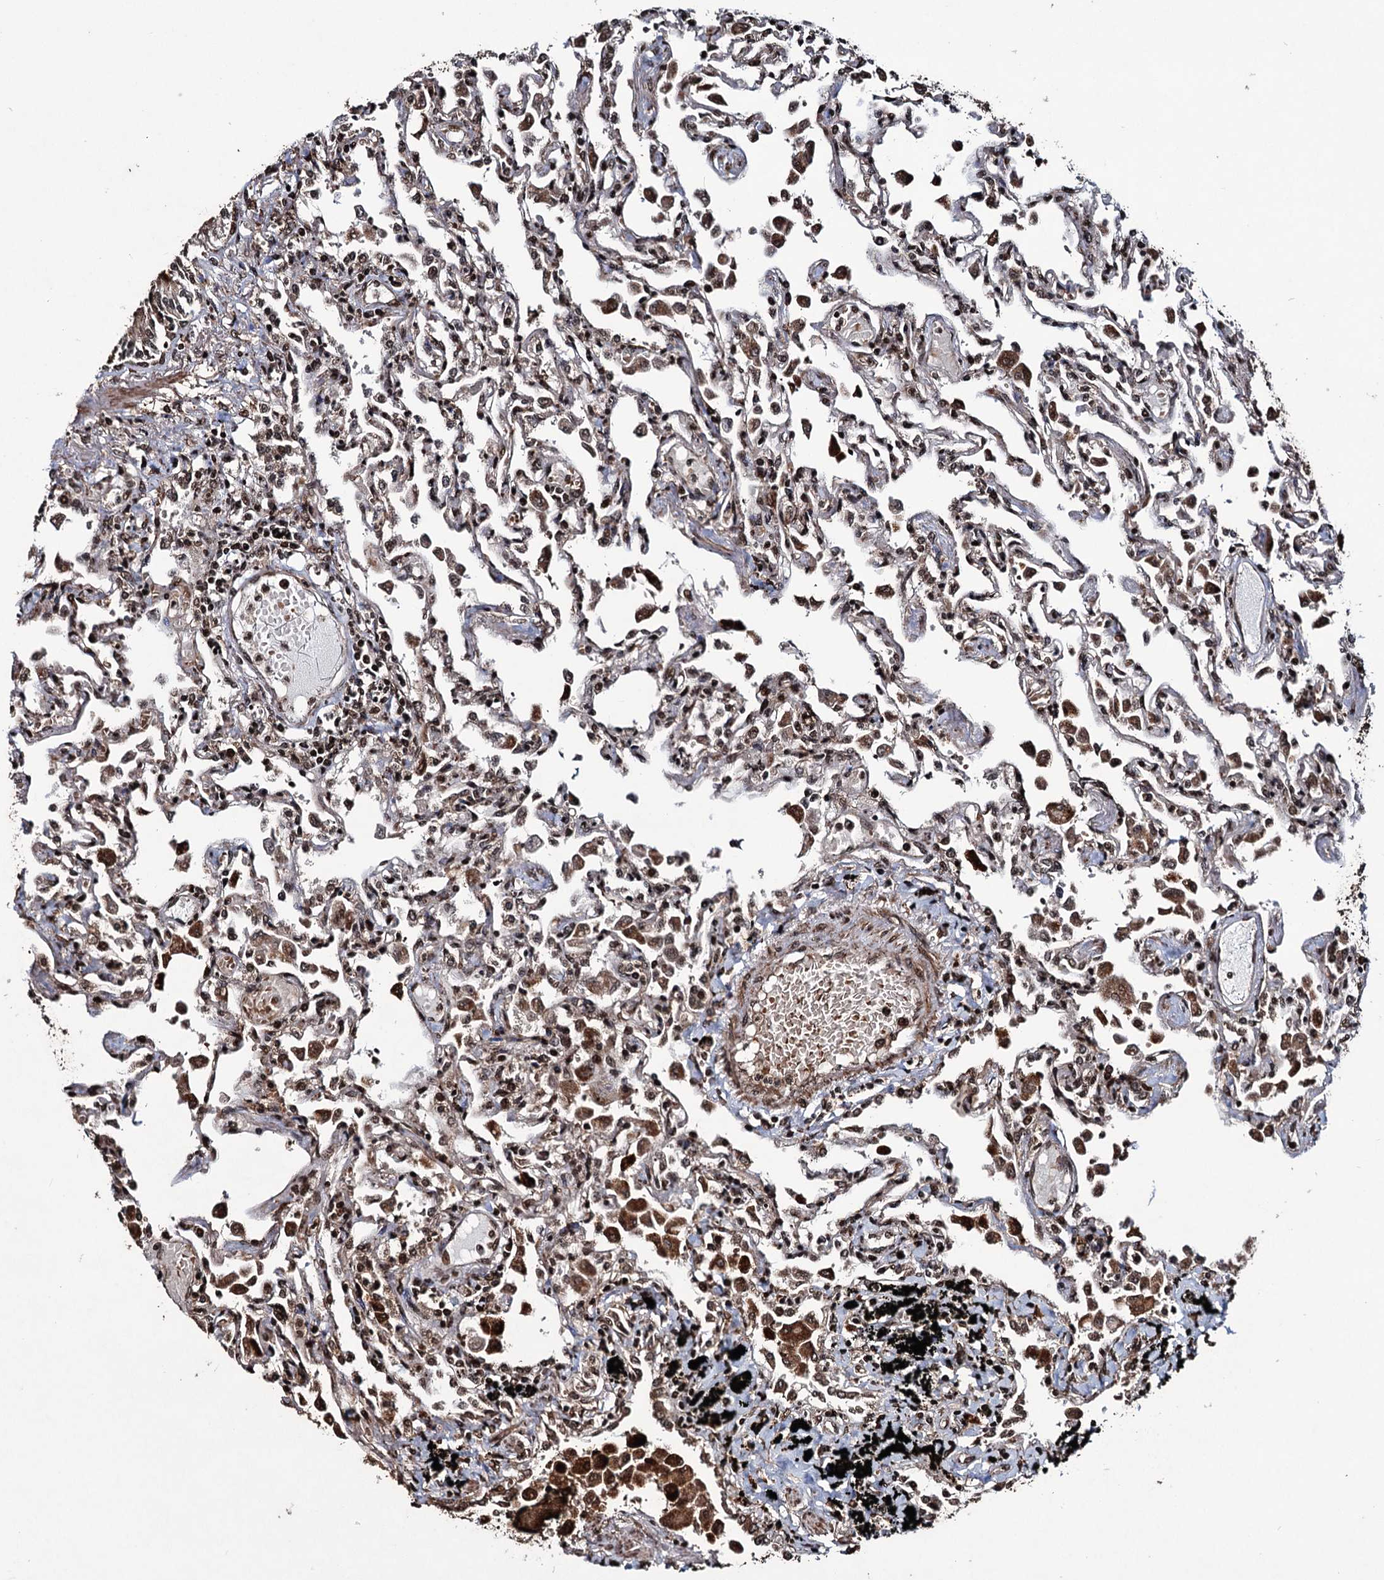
{"staining": {"intensity": "strong", "quantity": "<25%", "location": "cytoplasmic/membranous"}, "tissue": "lung", "cell_type": "Alveolar cells", "image_type": "normal", "snomed": [{"axis": "morphology", "description": "Normal tissue, NOS"}, {"axis": "topography", "description": "Bronchus"}, {"axis": "topography", "description": "Lung"}], "caption": "This histopathology image shows IHC staining of normal lung, with medium strong cytoplasmic/membranous positivity in approximately <25% of alveolar cells.", "gene": "EYA4", "patient": {"sex": "female", "age": 49}}